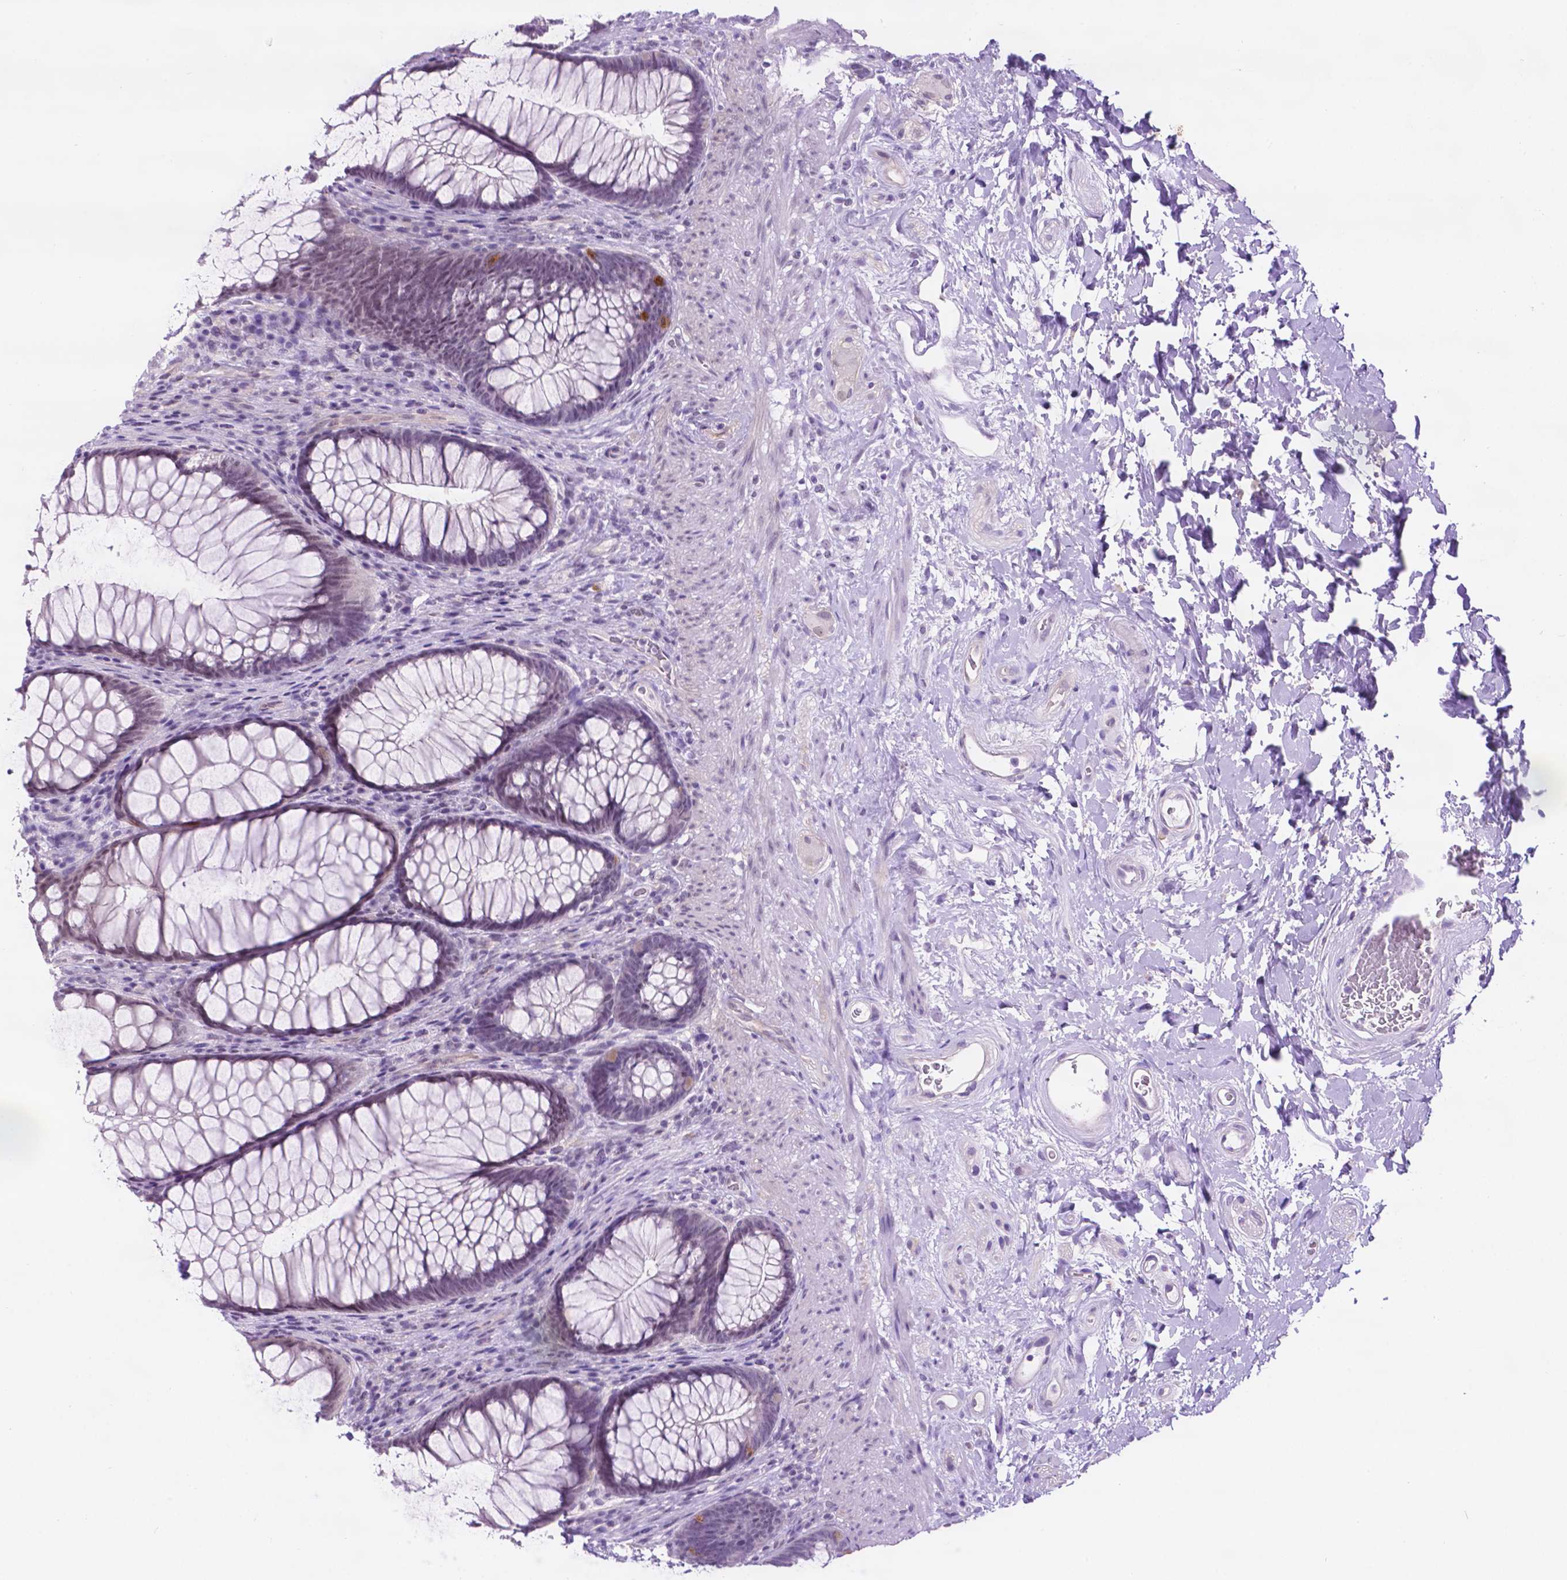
{"staining": {"intensity": "moderate", "quantity": "<25%", "location": "cytoplasmic/membranous"}, "tissue": "rectum", "cell_type": "Glandular cells", "image_type": "normal", "snomed": [{"axis": "morphology", "description": "Normal tissue, NOS"}, {"axis": "topography", "description": "Smooth muscle"}, {"axis": "topography", "description": "Rectum"}], "caption": "IHC of normal human rectum displays low levels of moderate cytoplasmic/membranous staining in approximately <25% of glandular cells.", "gene": "TACSTD2", "patient": {"sex": "male", "age": 53}}